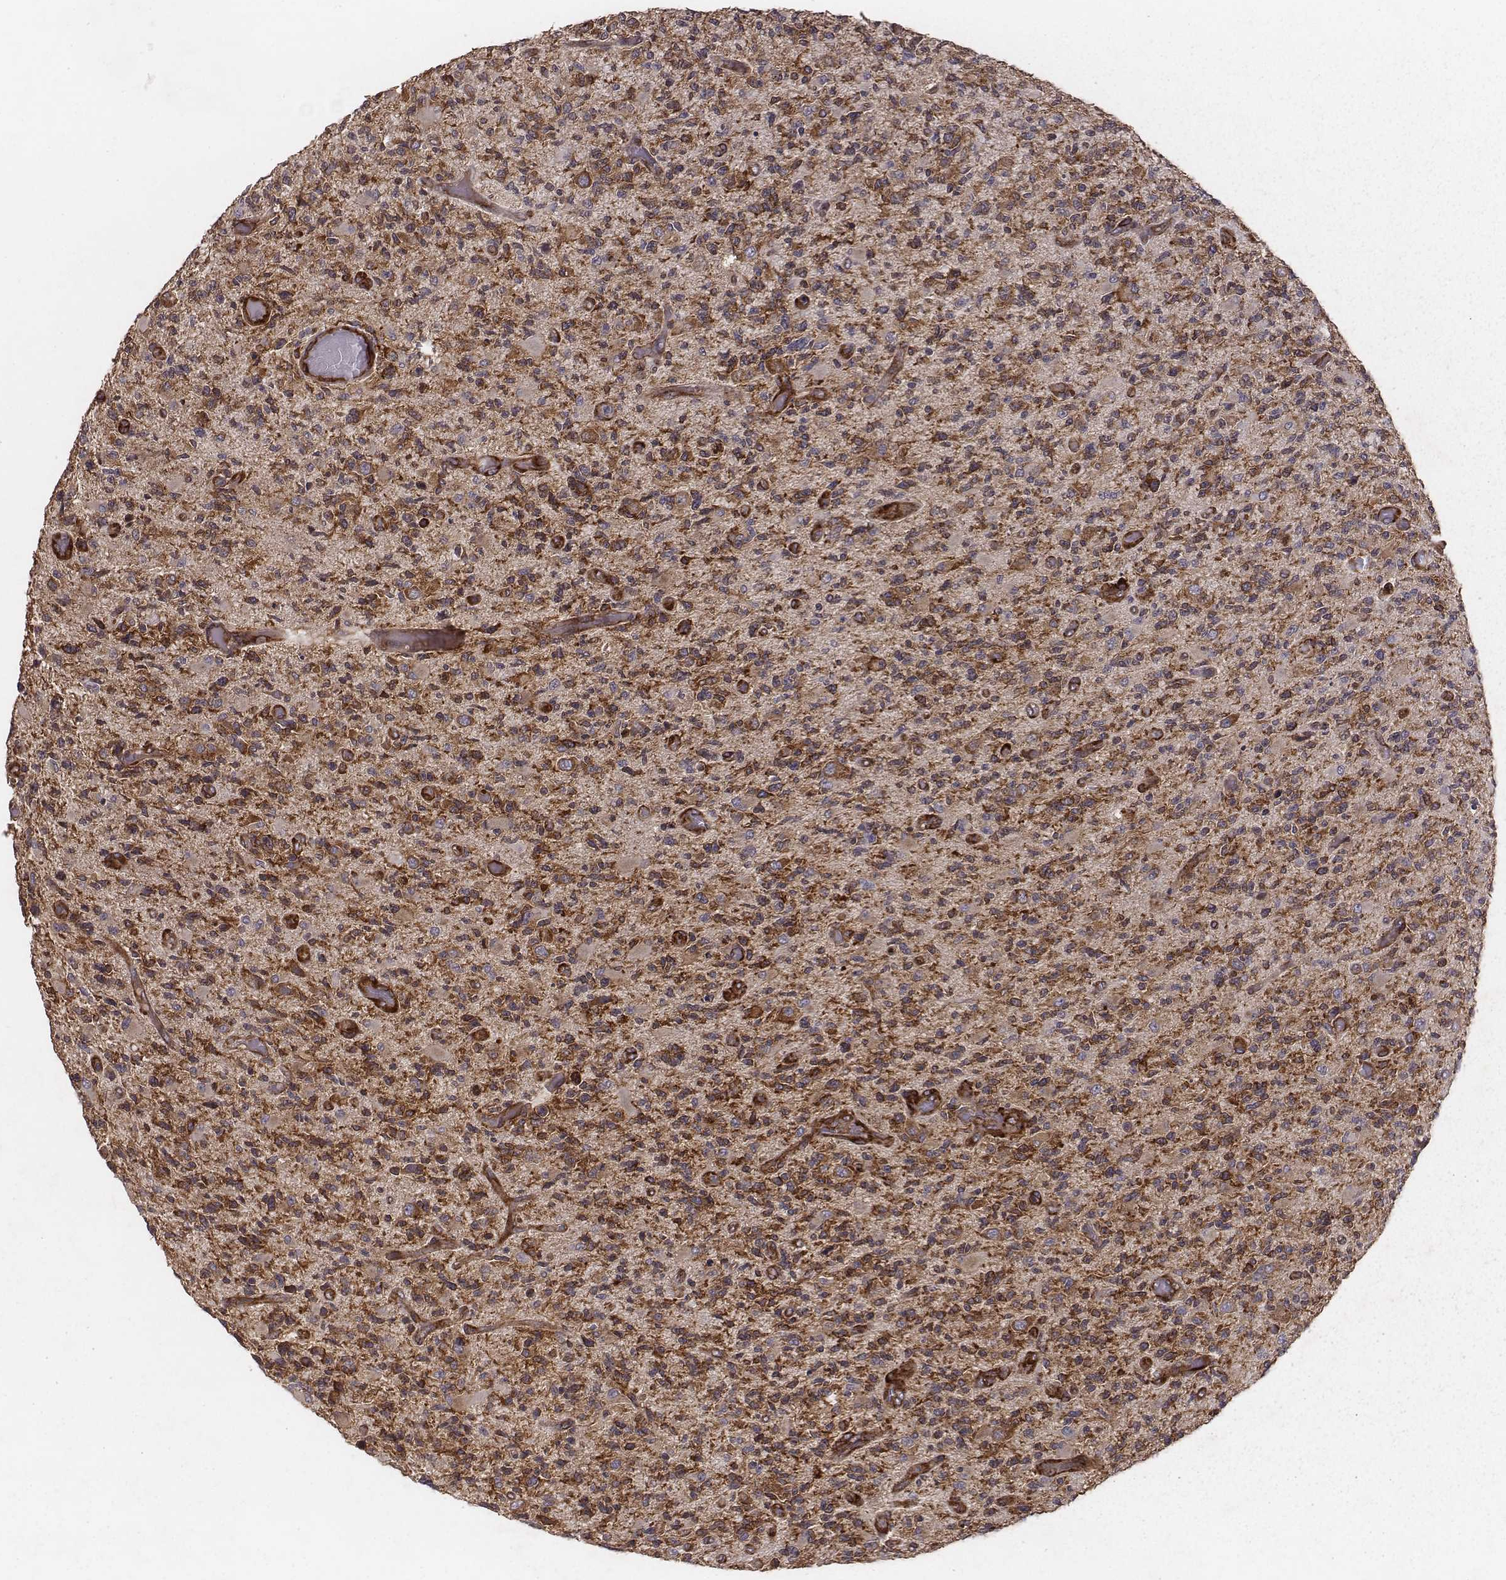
{"staining": {"intensity": "strong", "quantity": ">75%", "location": "cytoplasmic/membranous"}, "tissue": "glioma", "cell_type": "Tumor cells", "image_type": "cancer", "snomed": [{"axis": "morphology", "description": "Glioma, malignant, High grade"}, {"axis": "topography", "description": "Brain"}], "caption": "The image shows a brown stain indicating the presence of a protein in the cytoplasmic/membranous of tumor cells in malignant glioma (high-grade). (brown staining indicates protein expression, while blue staining denotes nuclei).", "gene": "TXLNA", "patient": {"sex": "female", "age": 63}}